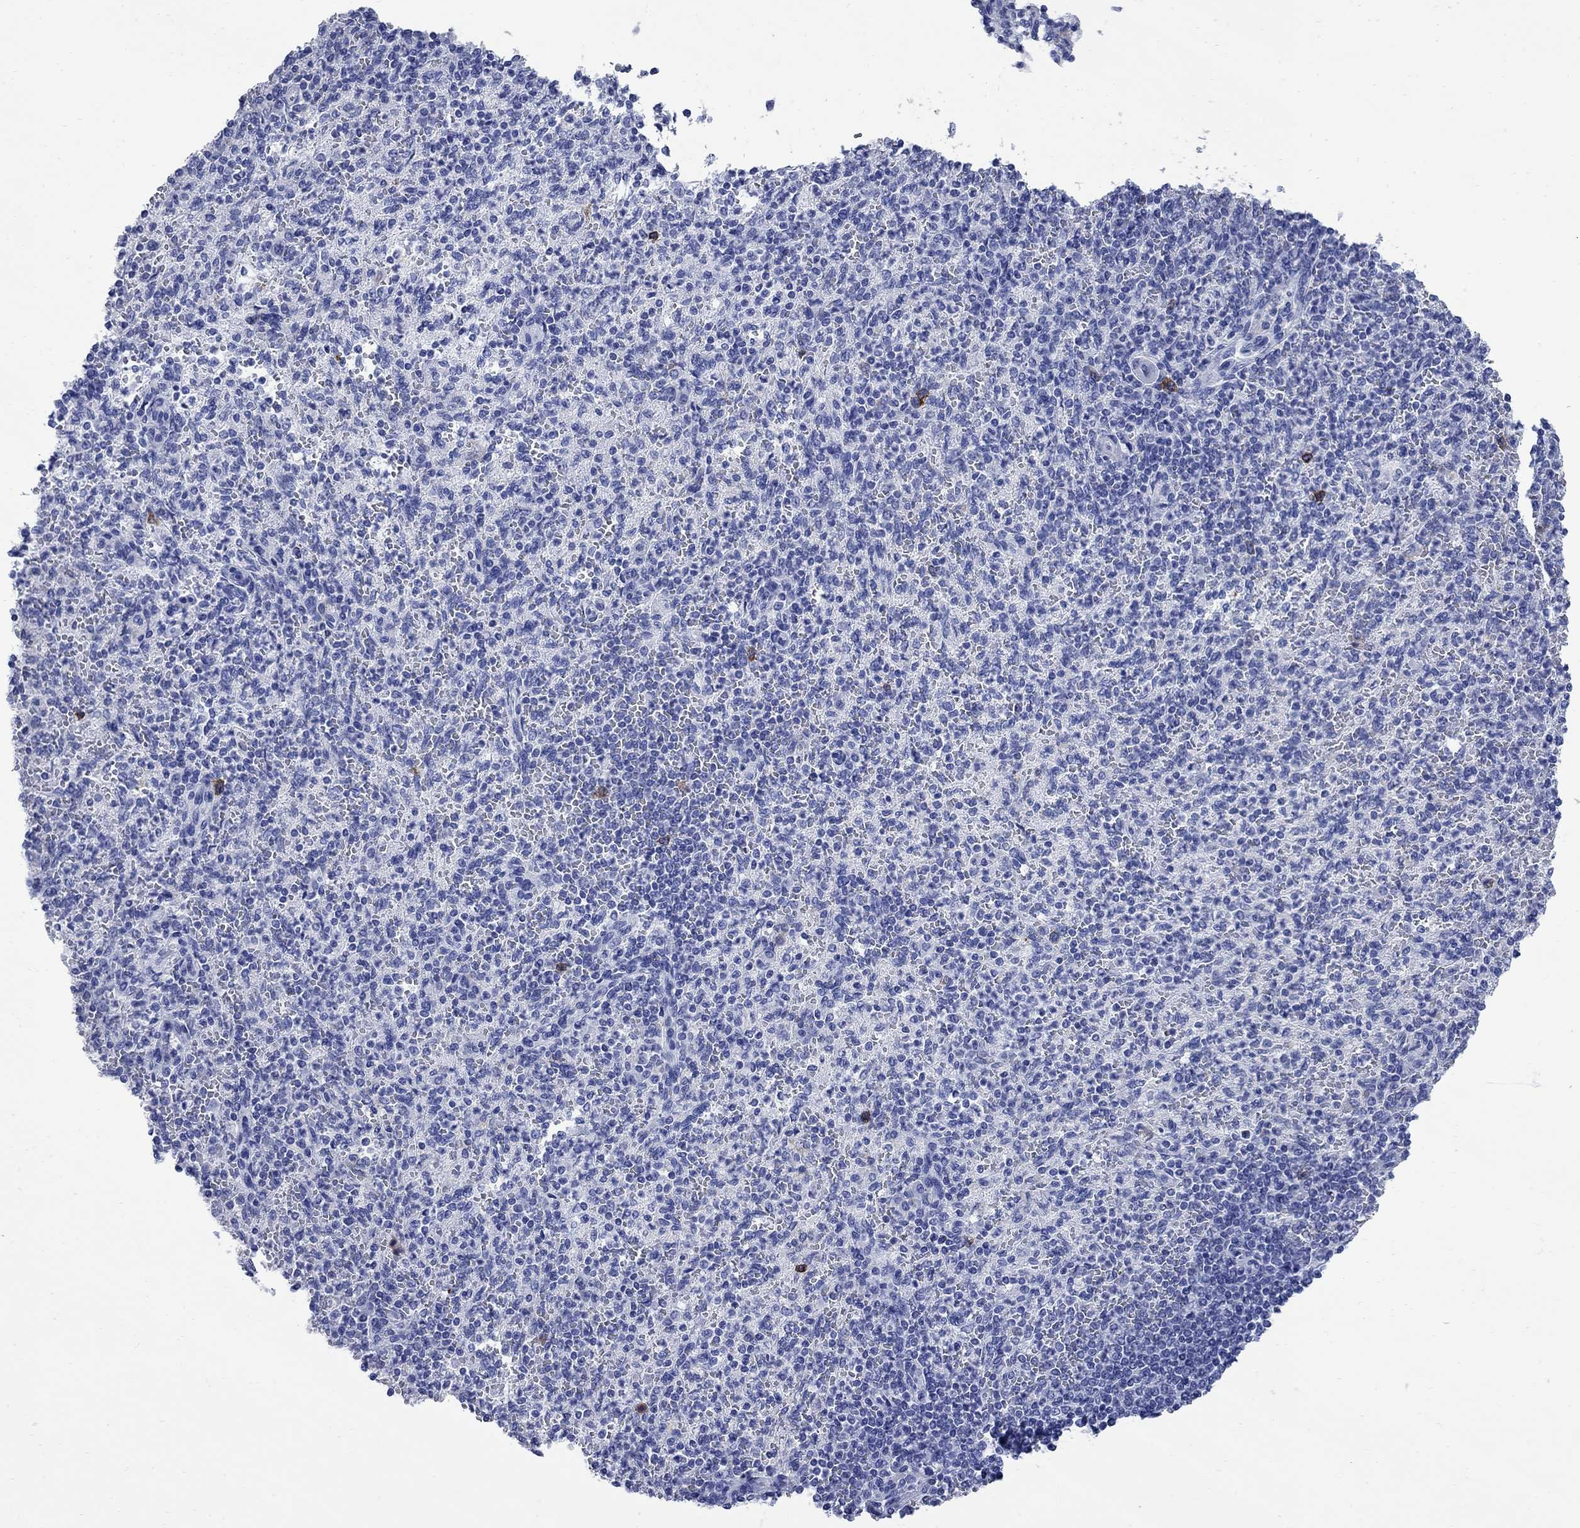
{"staining": {"intensity": "strong", "quantity": "<25%", "location": "cytoplasmic/membranous"}, "tissue": "spleen", "cell_type": "Cells in red pulp", "image_type": "normal", "snomed": [{"axis": "morphology", "description": "Normal tissue, NOS"}, {"axis": "topography", "description": "Spleen"}], "caption": "Cells in red pulp show medium levels of strong cytoplasmic/membranous staining in about <25% of cells in unremarkable spleen.", "gene": "TACC3", "patient": {"sex": "female", "age": 74}}